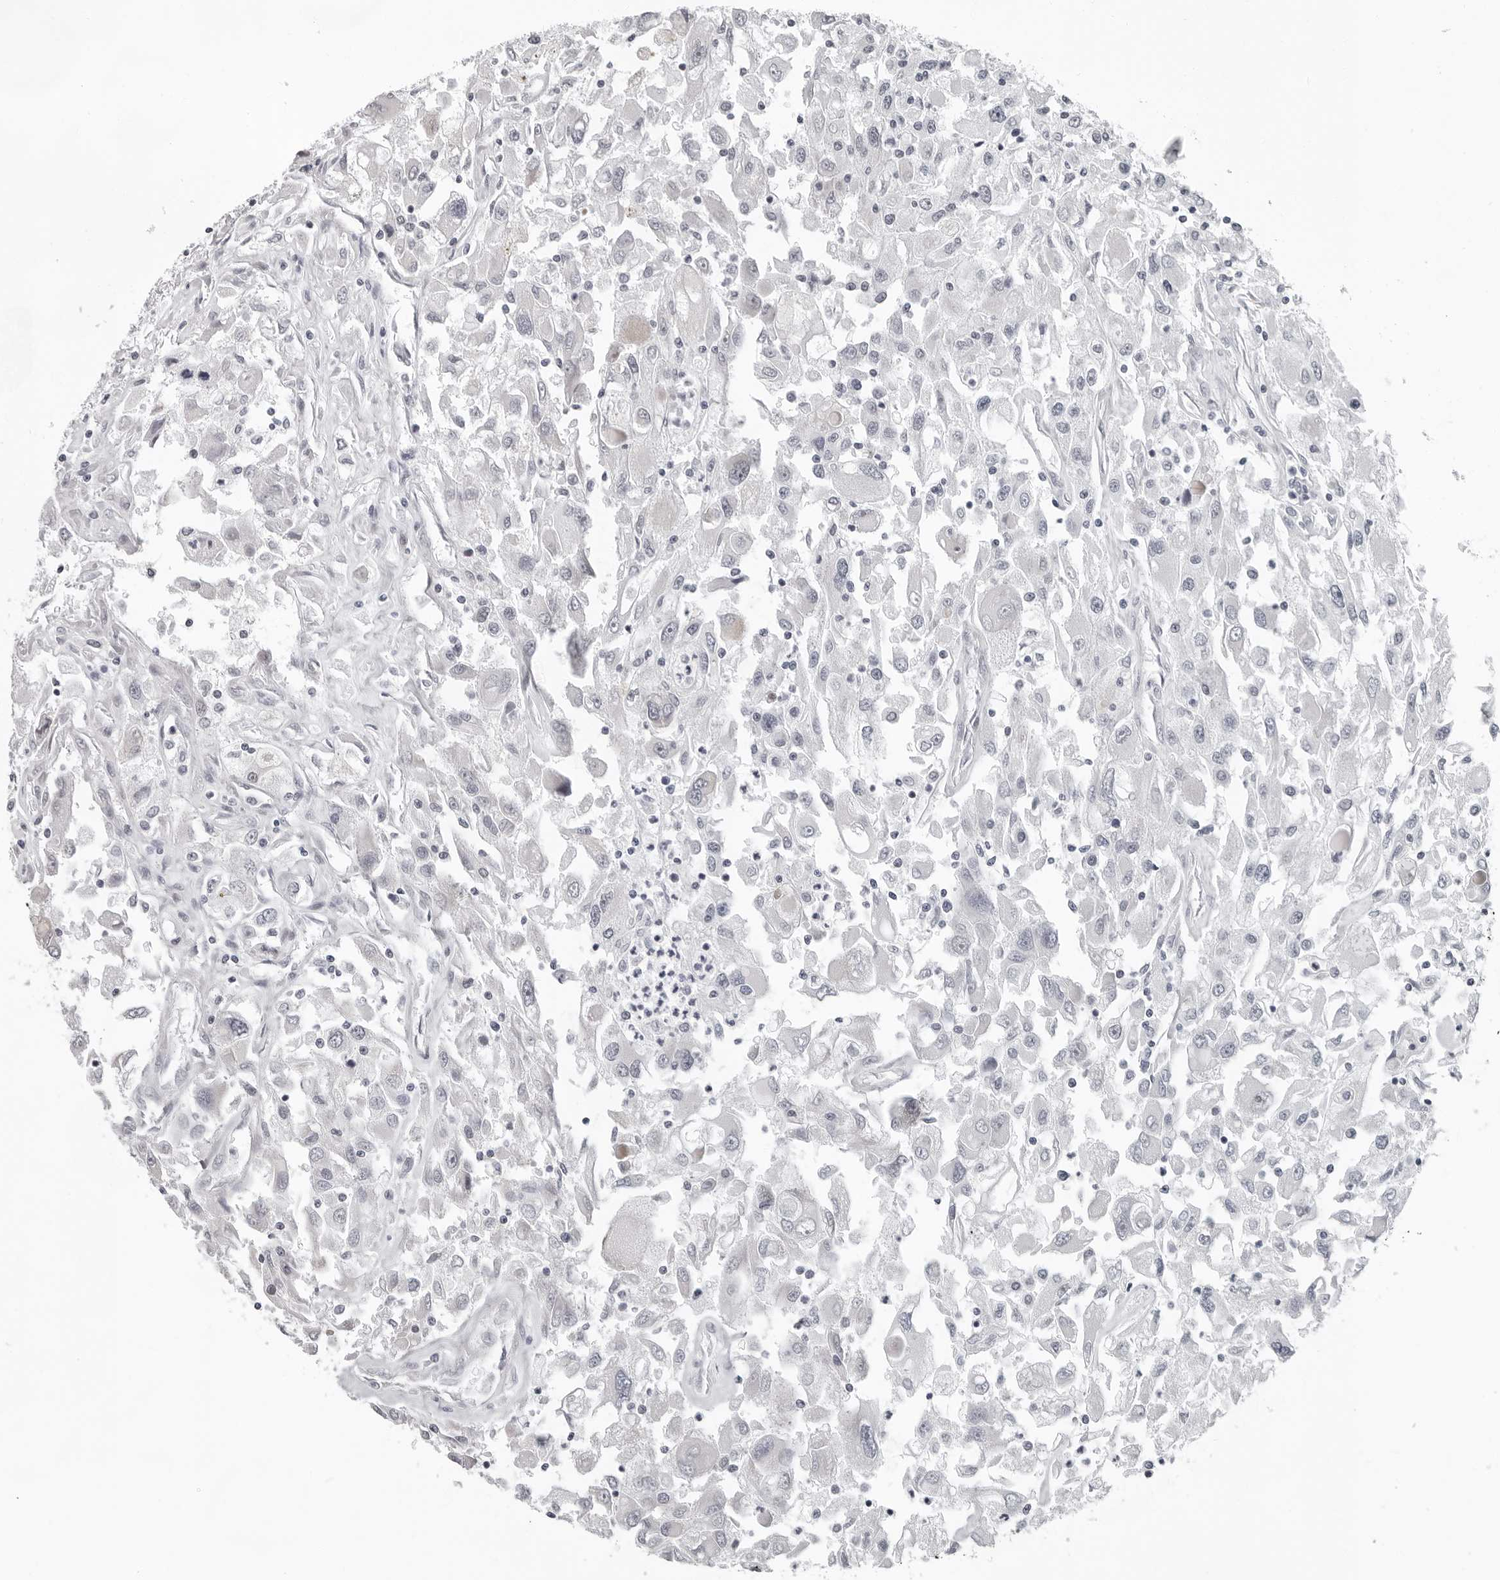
{"staining": {"intensity": "negative", "quantity": "none", "location": "none"}, "tissue": "renal cancer", "cell_type": "Tumor cells", "image_type": "cancer", "snomed": [{"axis": "morphology", "description": "Adenocarcinoma, NOS"}, {"axis": "topography", "description": "Kidney"}], "caption": "DAB immunohistochemical staining of human renal cancer (adenocarcinoma) displays no significant positivity in tumor cells. (DAB (3,3'-diaminobenzidine) immunohistochemistry (IHC) visualized using brightfield microscopy, high magnification).", "gene": "PIP4K2C", "patient": {"sex": "female", "age": 52}}